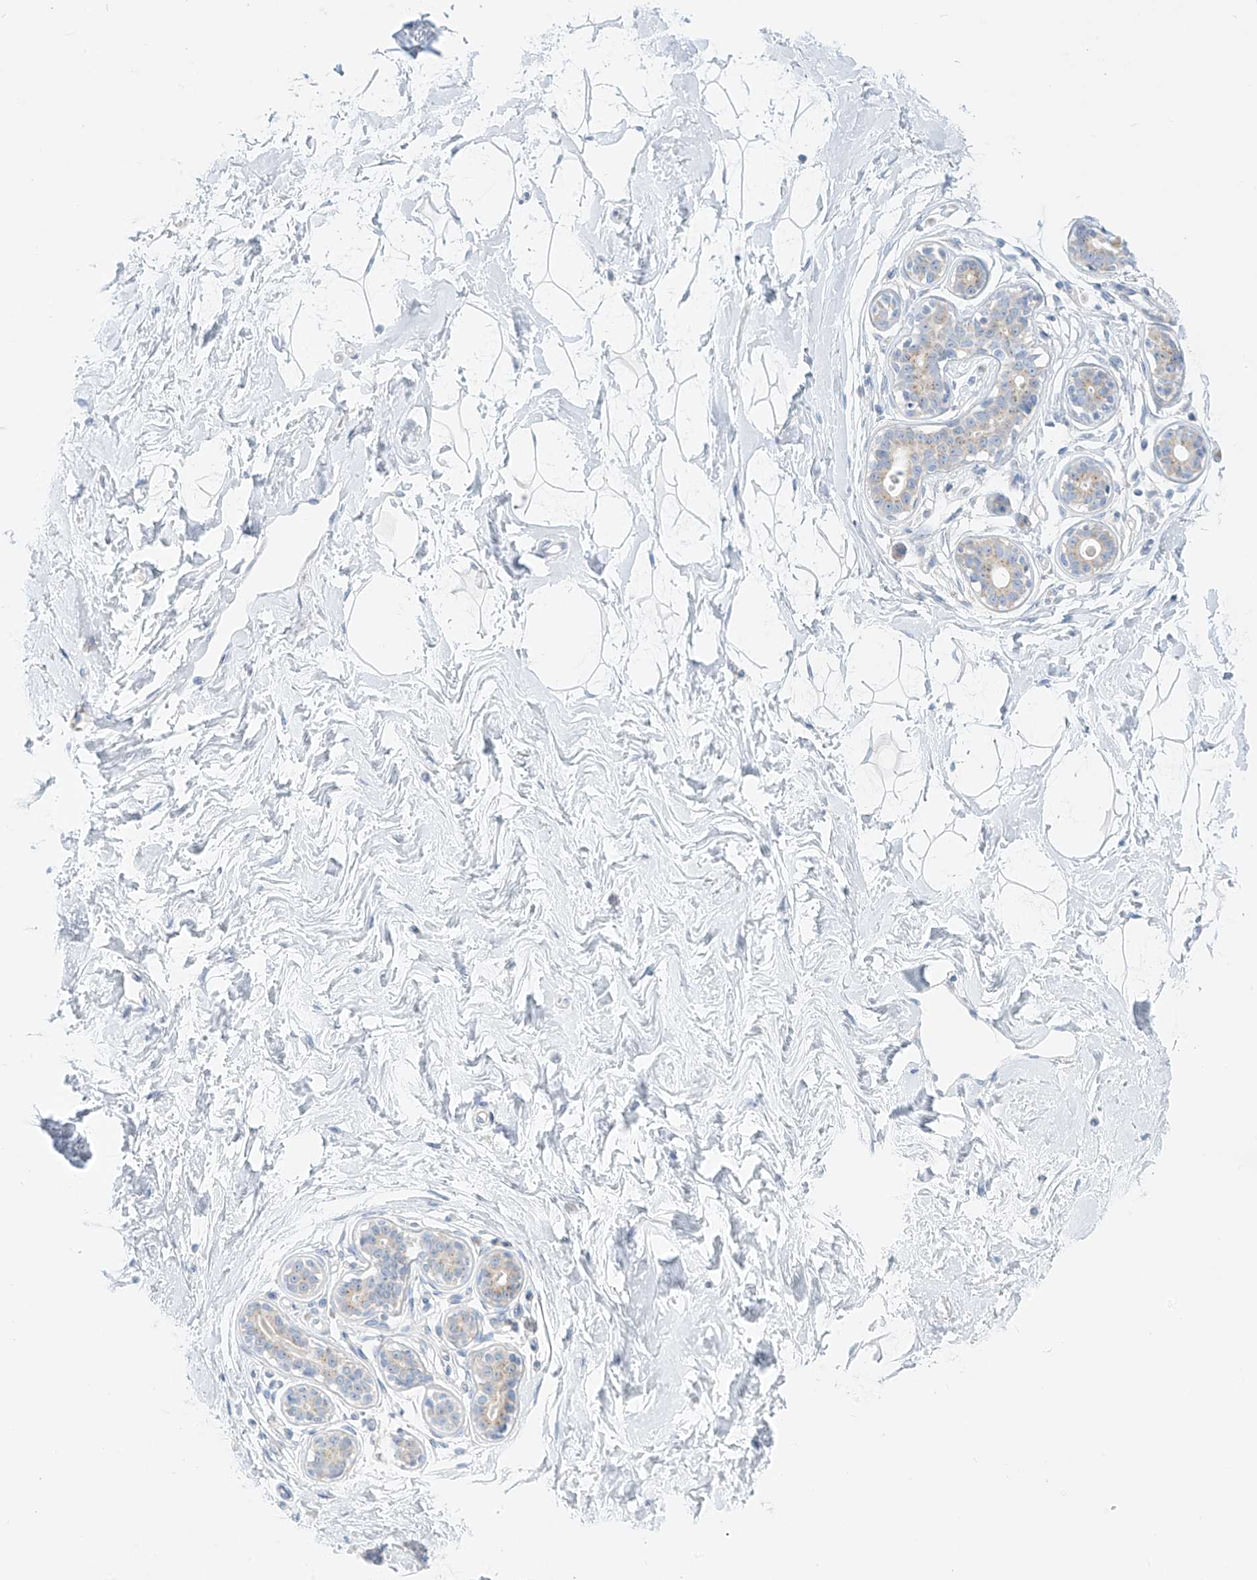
{"staining": {"intensity": "negative", "quantity": "none", "location": "none"}, "tissue": "breast", "cell_type": "Adipocytes", "image_type": "normal", "snomed": [{"axis": "morphology", "description": "Normal tissue, NOS"}, {"axis": "morphology", "description": "Adenoma, NOS"}, {"axis": "topography", "description": "Breast"}], "caption": "Immunohistochemical staining of normal breast displays no significant staining in adipocytes. Nuclei are stained in blue.", "gene": "FABP2", "patient": {"sex": "female", "age": 23}}